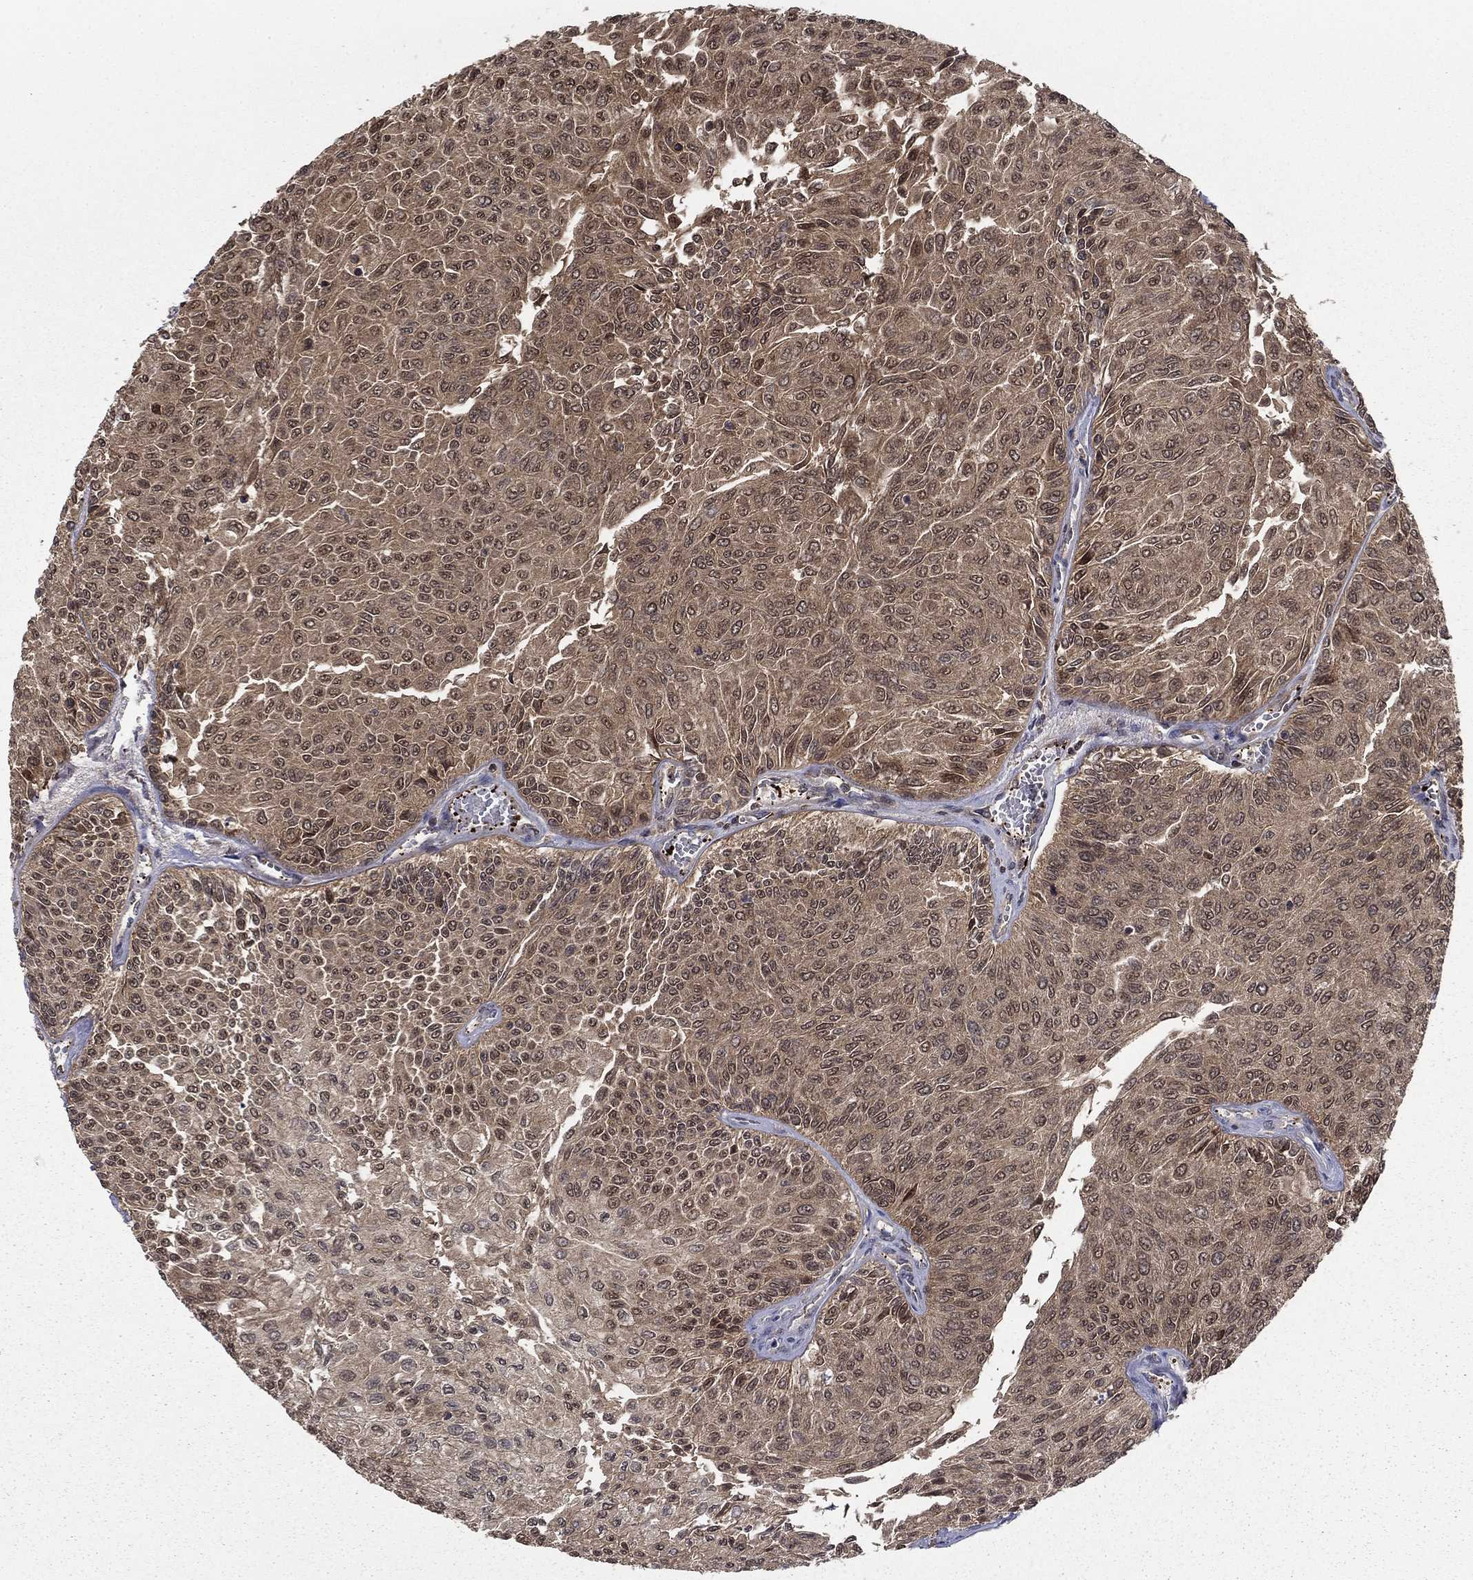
{"staining": {"intensity": "moderate", "quantity": "<25%", "location": "cytoplasmic/membranous,nuclear"}, "tissue": "urothelial cancer", "cell_type": "Tumor cells", "image_type": "cancer", "snomed": [{"axis": "morphology", "description": "Urothelial carcinoma, Low grade"}, {"axis": "topography", "description": "Ureter, NOS"}, {"axis": "topography", "description": "Urinary bladder"}], "caption": "Immunohistochemistry (IHC) image of neoplastic tissue: human urothelial cancer stained using immunohistochemistry exhibits low levels of moderate protein expression localized specifically in the cytoplasmic/membranous and nuclear of tumor cells, appearing as a cytoplasmic/membranous and nuclear brown color.", "gene": "NIT2", "patient": {"sex": "male", "age": 78}}